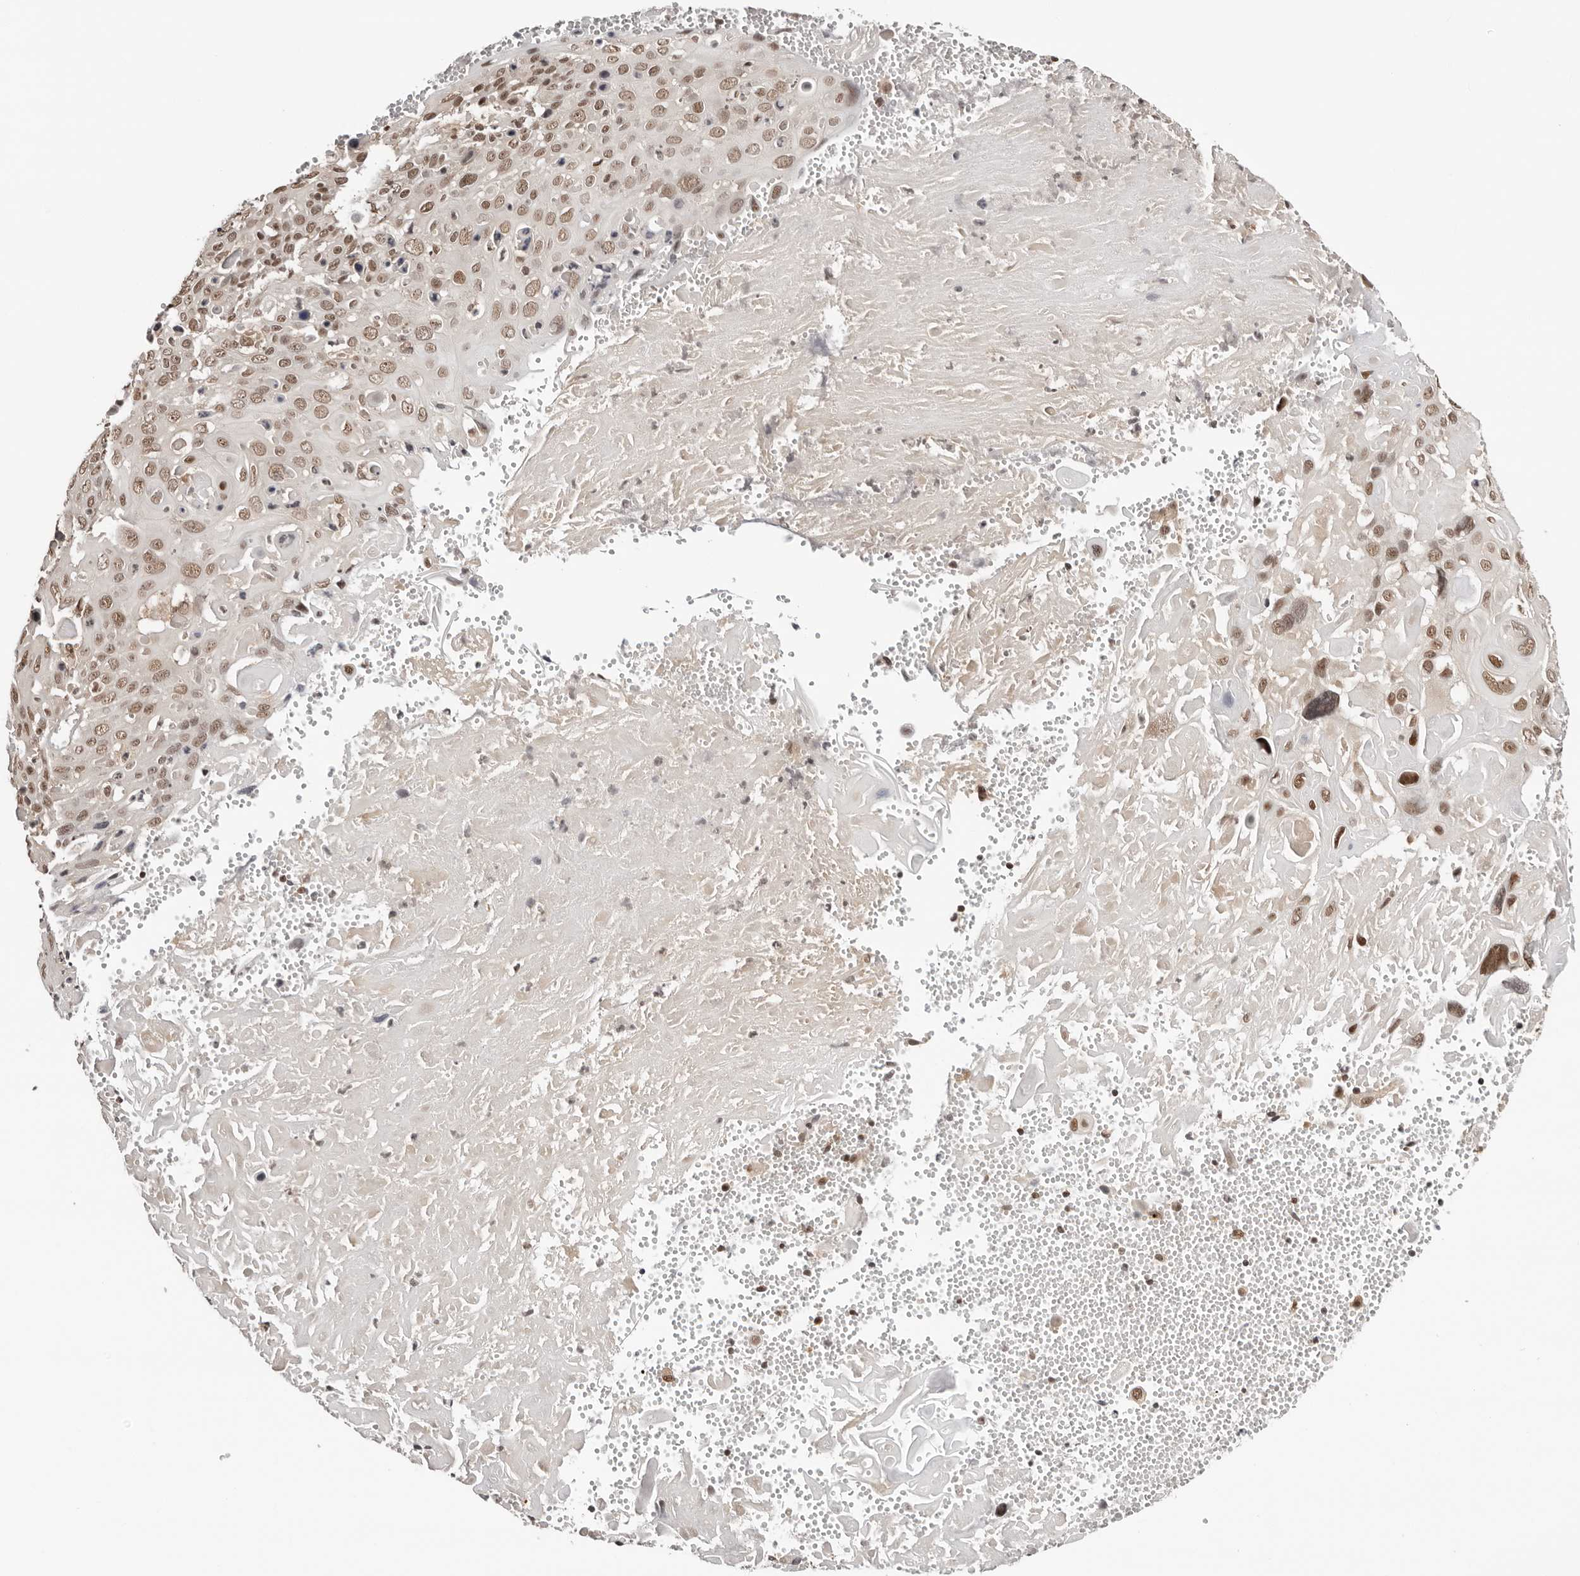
{"staining": {"intensity": "moderate", "quantity": ">75%", "location": "nuclear"}, "tissue": "cervical cancer", "cell_type": "Tumor cells", "image_type": "cancer", "snomed": [{"axis": "morphology", "description": "Squamous cell carcinoma, NOS"}, {"axis": "topography", "description": "Cervix"}], "caption": "Brown immunohistochemical staining in cervical cancer exhibits moderate nuclear positivity in about >75% of tumor cells.", "gene": "SDE2", "patient": {"sex": "female", "age": 74}}